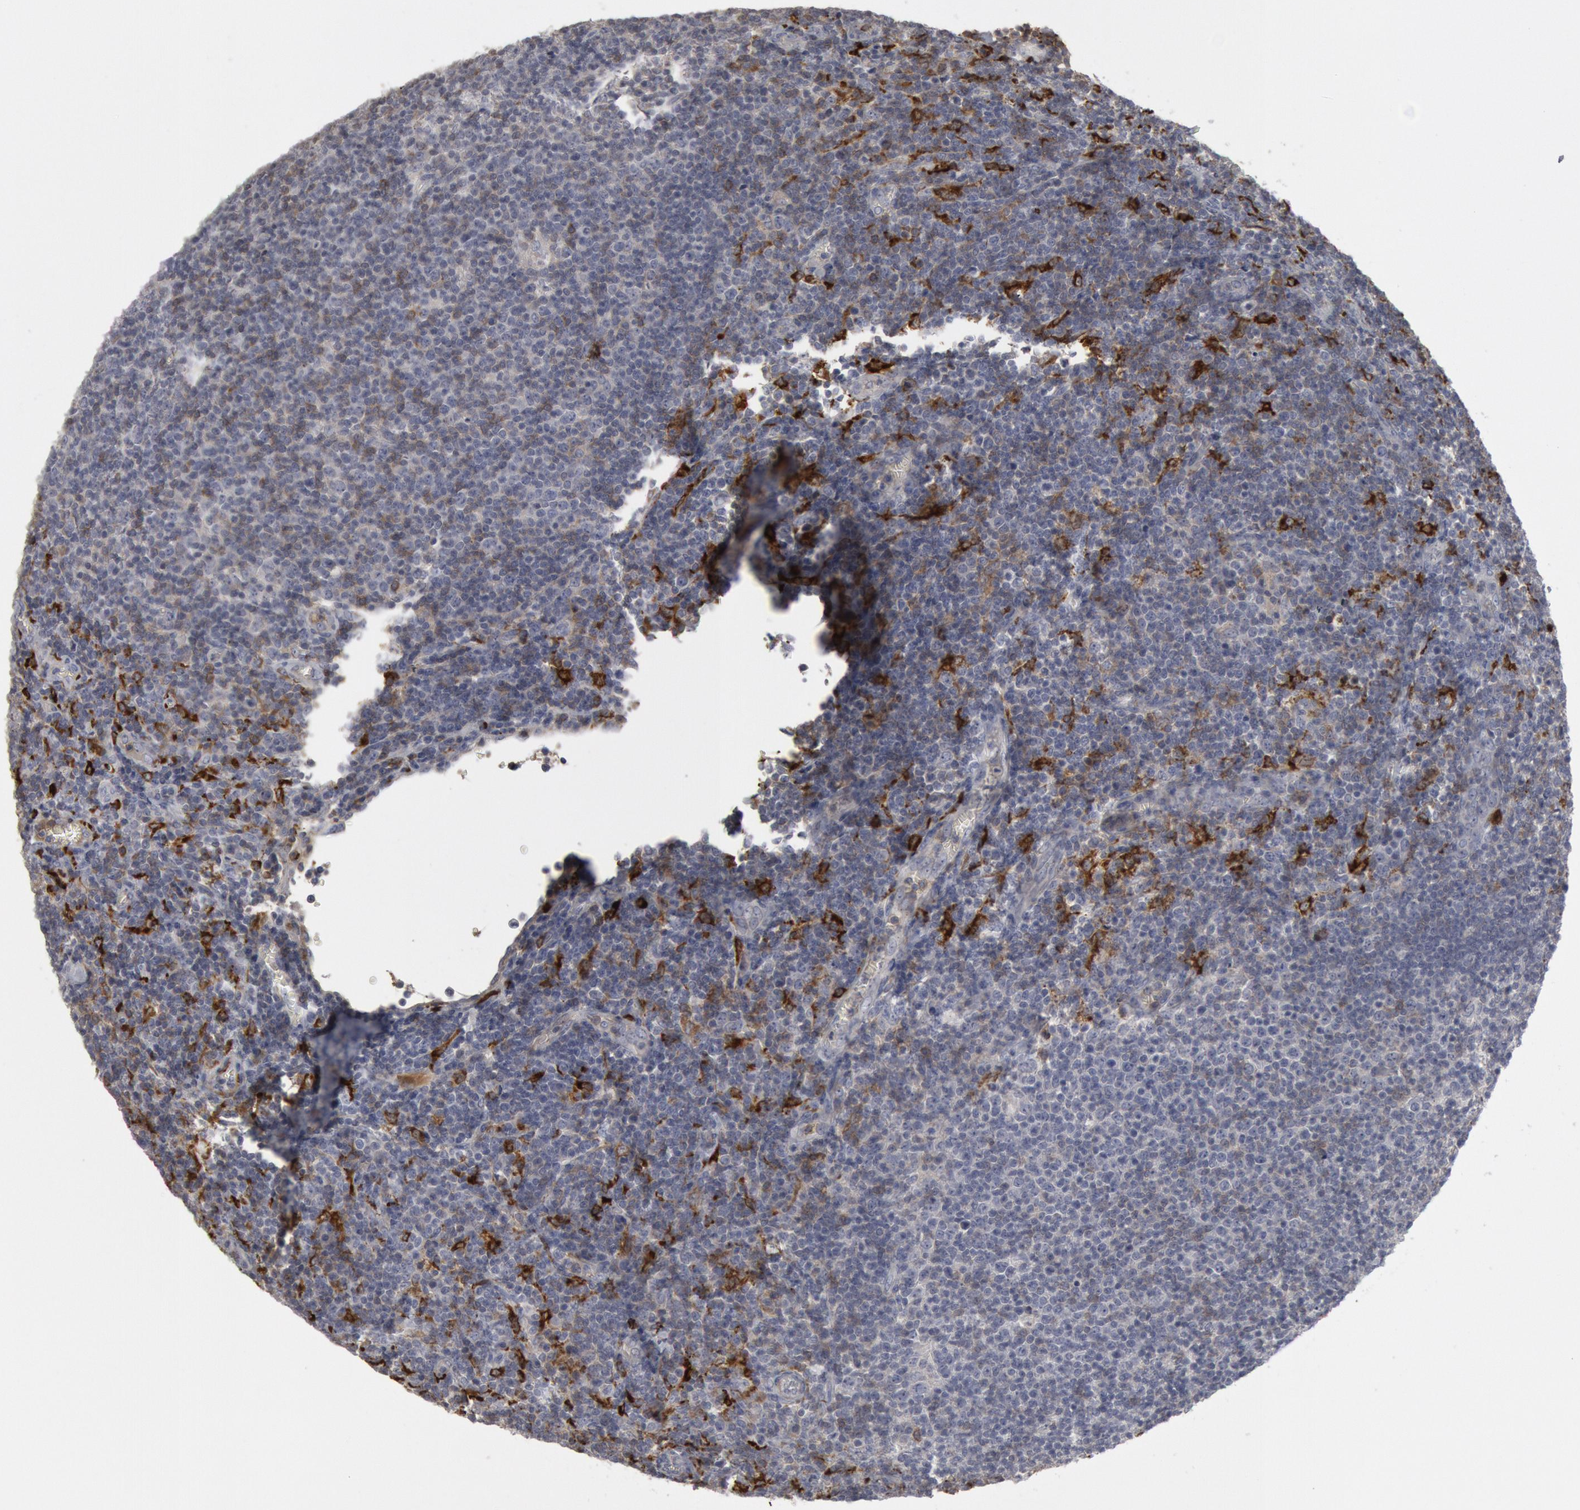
{"staining": {"intensity": "moderate", "quantity": "<25%", "location": "cytoplasmic/membranous"}, "tissue": "lymphoma", "cell_type": "Tumor cells", "image_type": "cancer", "snomed": [{"axis": "morphology", "description": "Malignant lymphoma, non-Hodgkin's type, Low grade"}, {"axis": "topography", "description": "Lymph node"}], "caption": "Immunohistochemical staining of human low-grade malignant lymphoma, non-Hodgkin's type displays moderate cytoplasmic/membranous protein staining in about <25% of tumor cells.", "gene": "C1QC", "patient": {"sex": "male", "age": 74}}